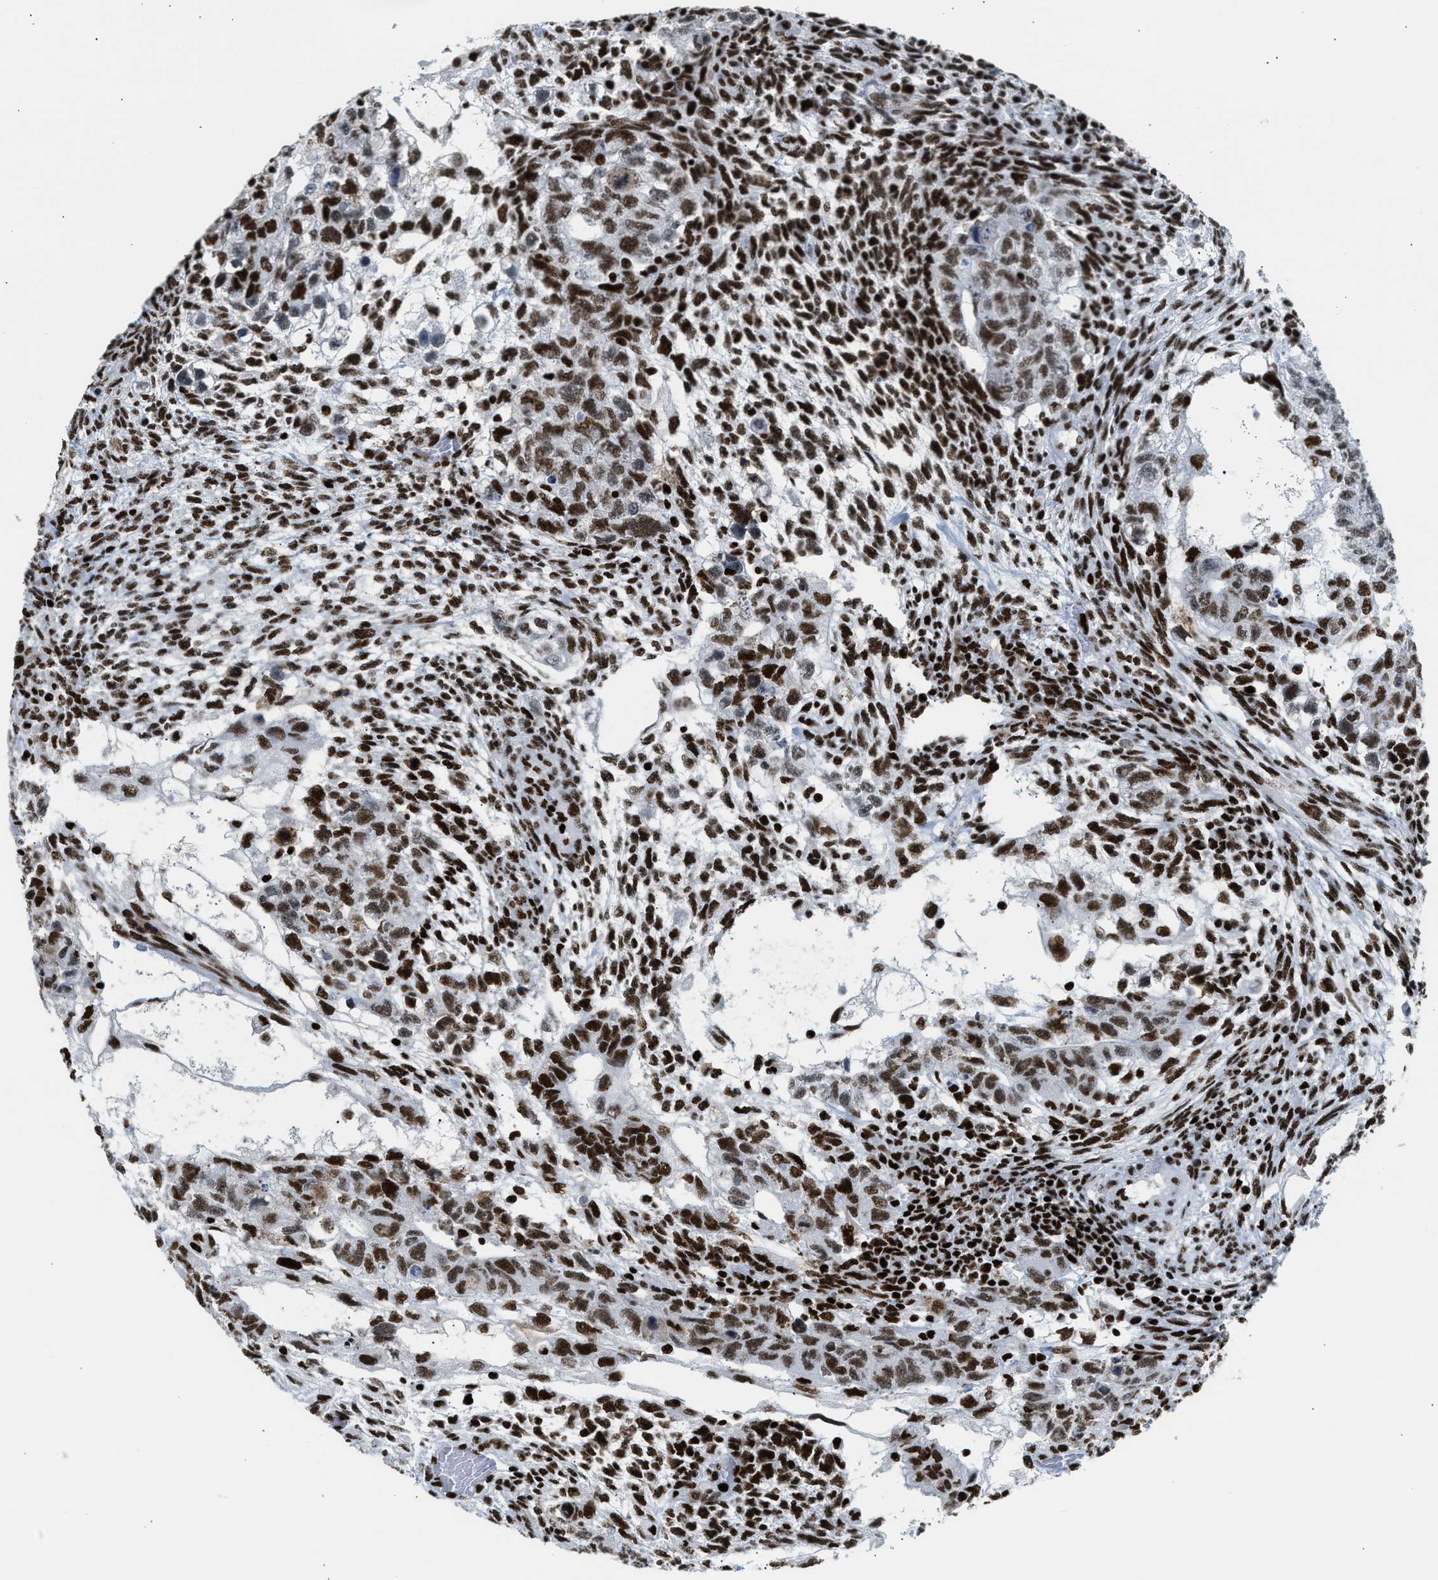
{"staining": {"intensity": "strong", "quantity": ">75%", "location": "nuclear"}, "tissue": "testis cancer", "cell_type": "Tumor cells", "image_type": "cancer", "snomed": [{"axis": "morphology", "description": "Normal tissue, NOS"}, {"axis": "morphology", "description": "Carcinoma, Embryonal, NOS"}, {"axis": "topography", "description": "Testis"}], "caption": "DAB immunohistochemical staining of testis embryonal carcinoma exhibits strong nuclear protein positivity in about >75% of tumor cells. (brown staining indicates protein expression, while blue staining denotes nuclei).", "gene": "PIF1", "patient": {"sex": "male", "age": 36}}